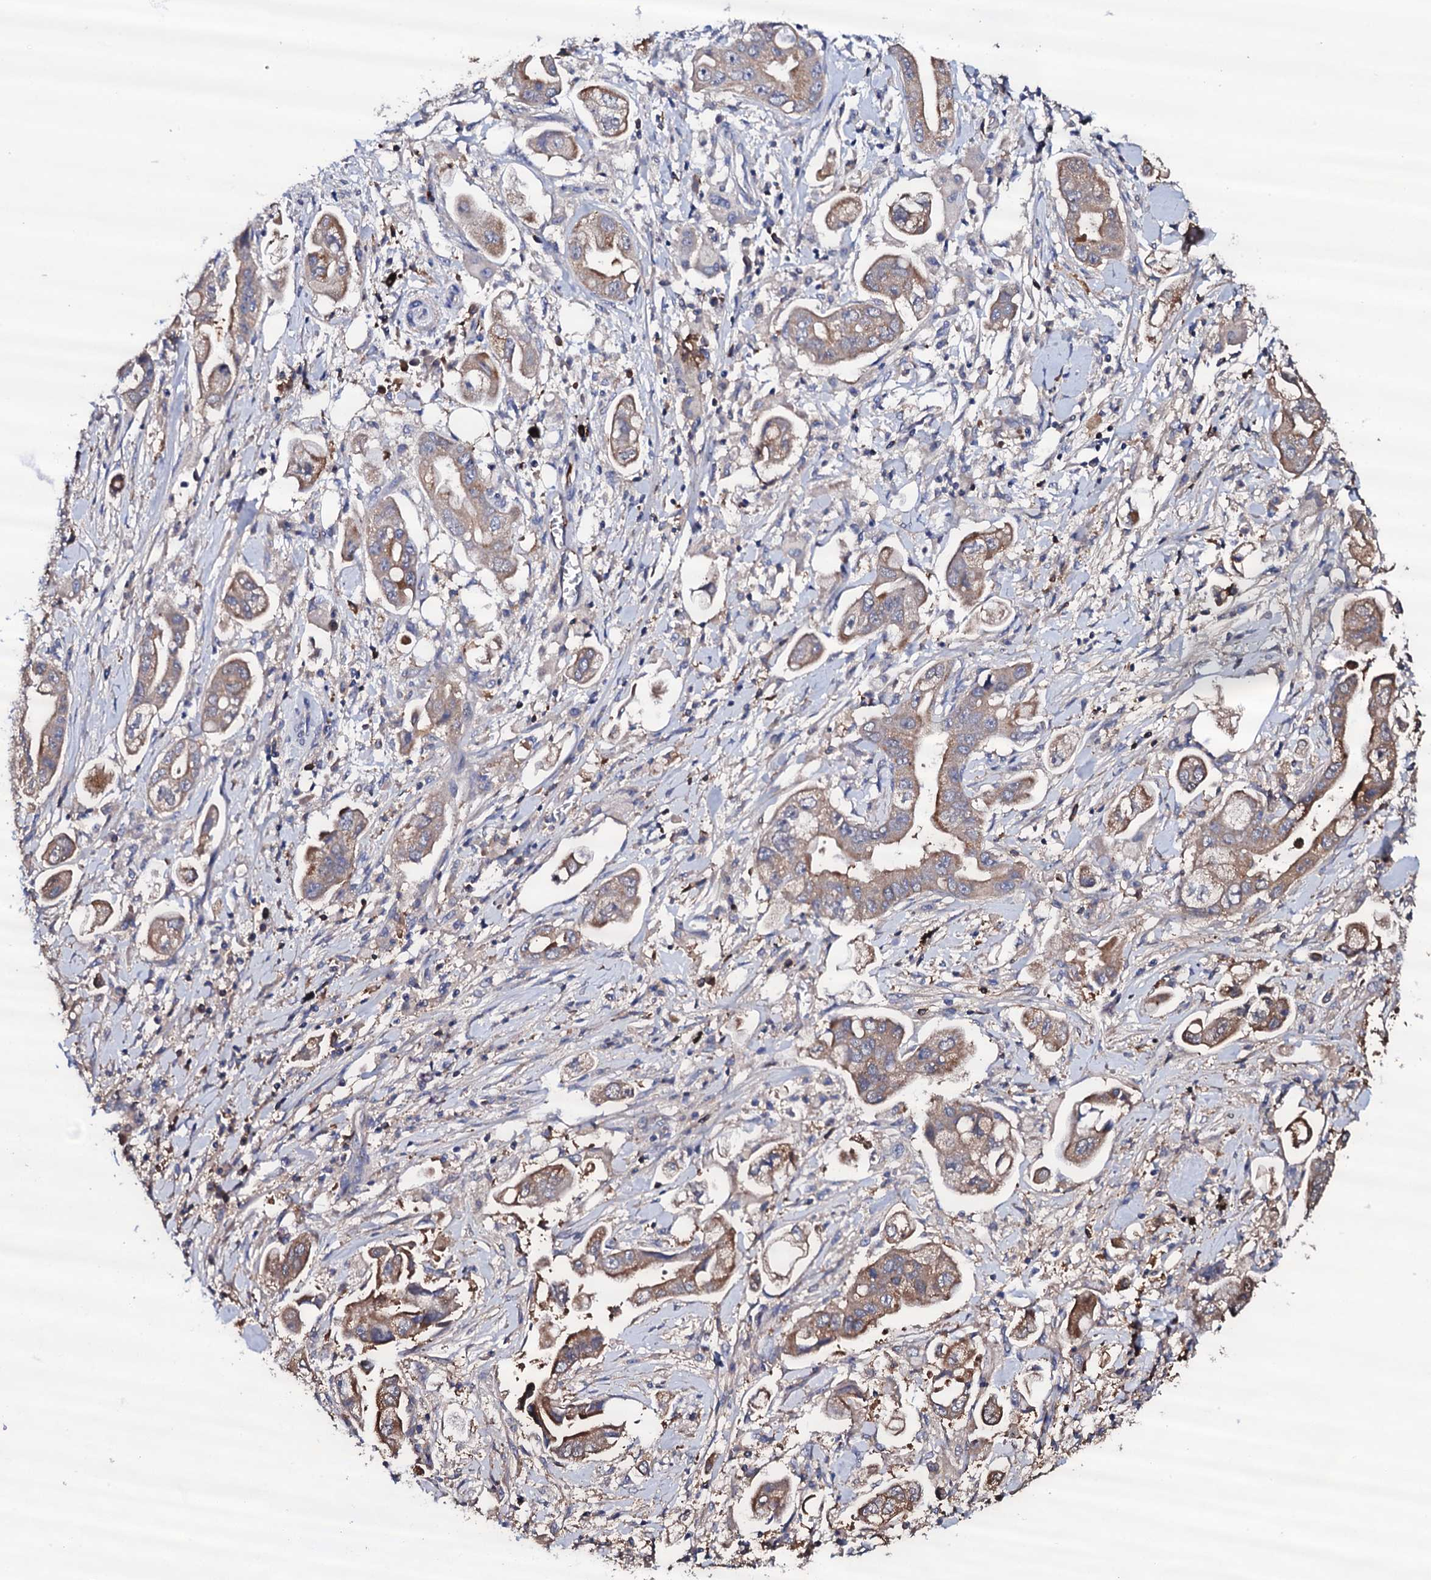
{"staining": {"intensity": "weak", "quantity": ">75%", "location": "cytoplasmic/membranous"}, "tissue": "stomach cancer", "cell_type": "Tumor cells", "image_type": "cancer", "snomed": [{"axis": "morphology", "description": "Adenocarcinoma, NOS"}, {"axis": "topography", "description": "Stomach"}], "caption": "A histopathology image of human adenocarcinoma (stomach) stained for a protein reveals weak cytoplasmic/membranous brown staining in tumor cells. (IHC, brightfield microscopy, high magnification).", "gene": "TCAF2", "patient": {"sex": "male", "age": 62}}